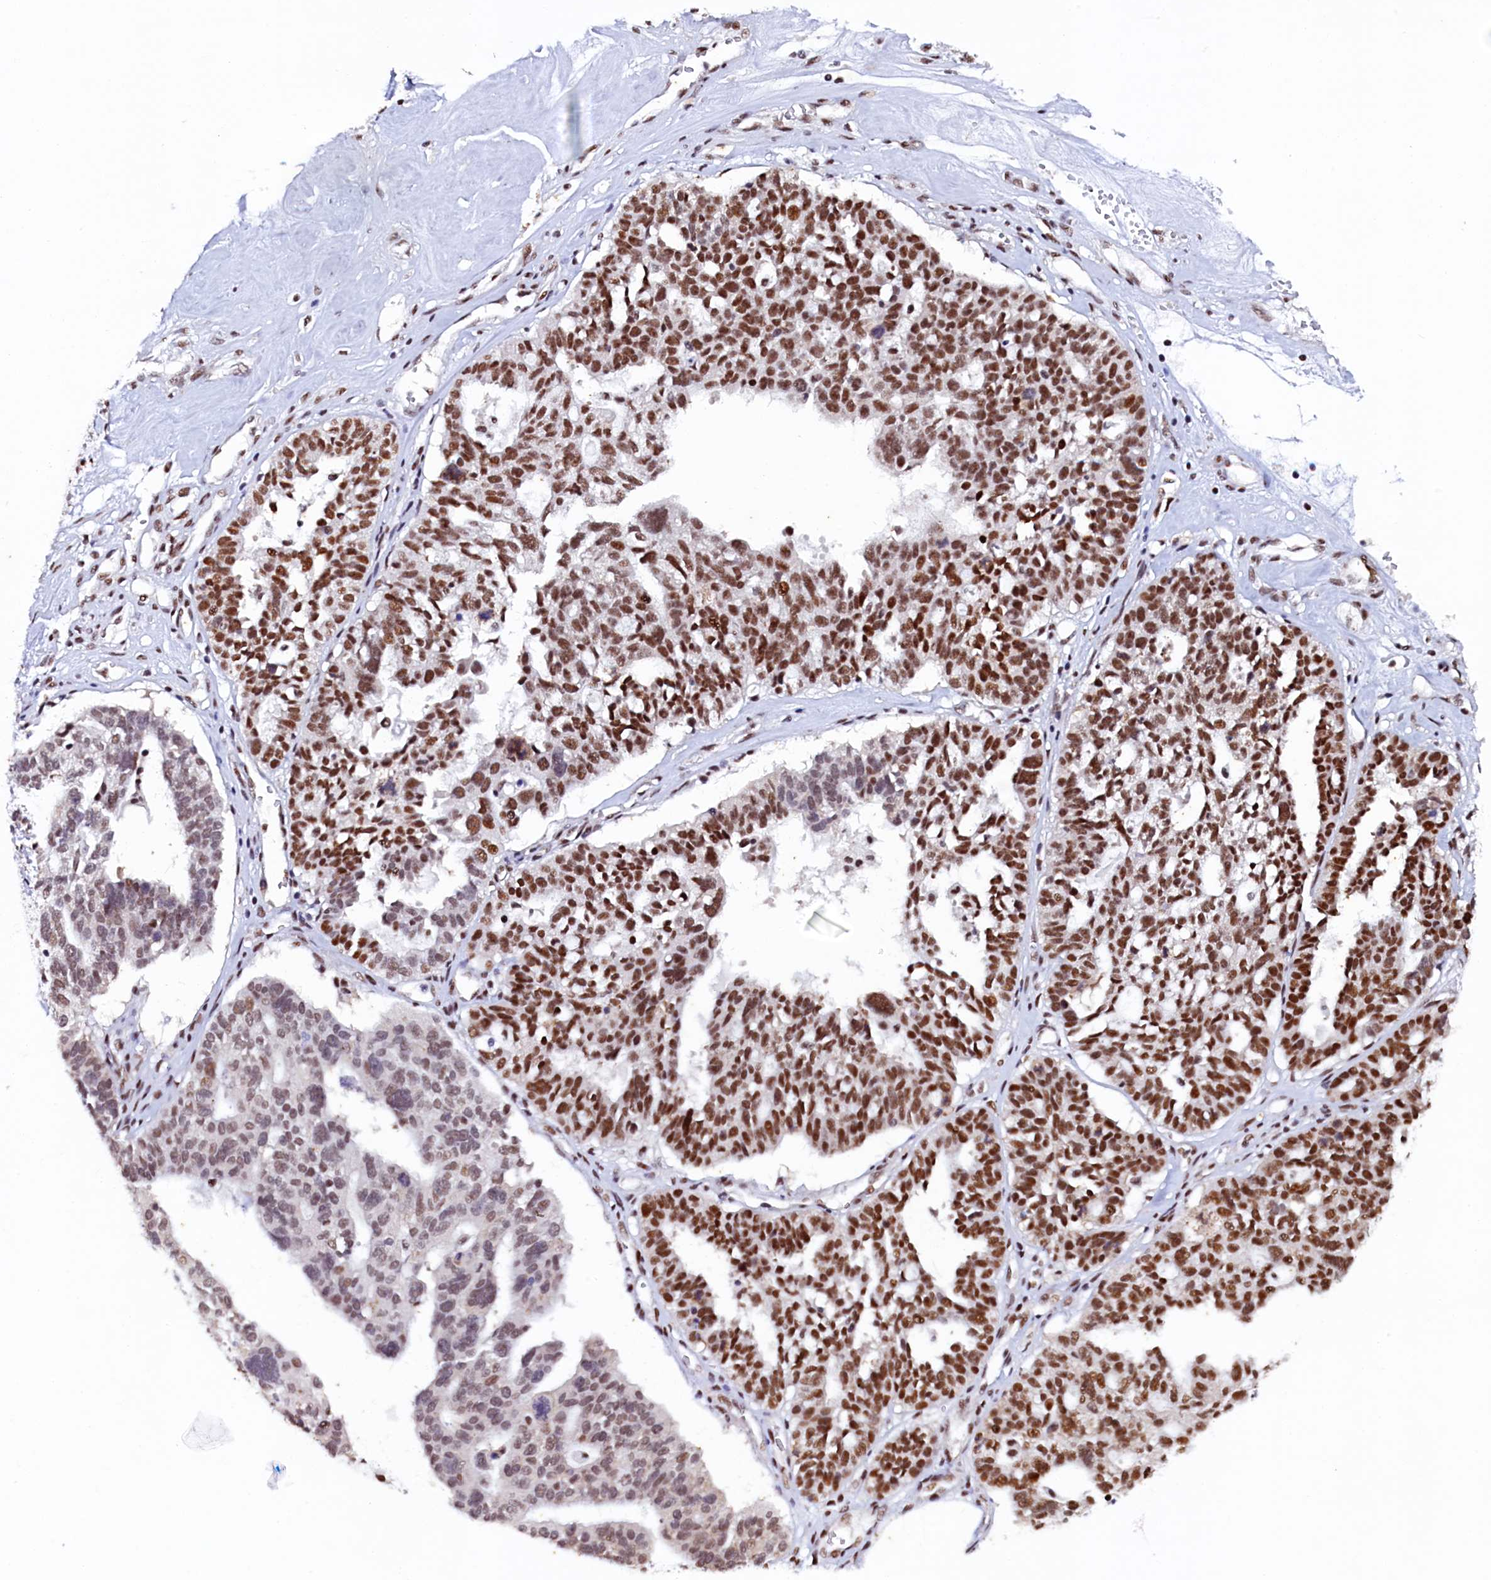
{"staining": {"intensity": "strong", "quantity": ">75%", "location": "nuclear"}, "tissue": "ovarian cancer", "cell_type": "Tumor cells", "image_type": "cancer", "snomed": [{"axis": "morphology", "description": "Cystadenocarcinoma, serous, NOS"}, {"axis": "topography", "description": "Ovary"}], "caption": "This image reveals immunohistochemistry staining of human ovarian cancer (serous cystadenocarcinoma), with high strong nuclear staining in about >75% of tumor cells.", "gene": "CPSF7", "patient": {"sex": "female", "age": 59}}